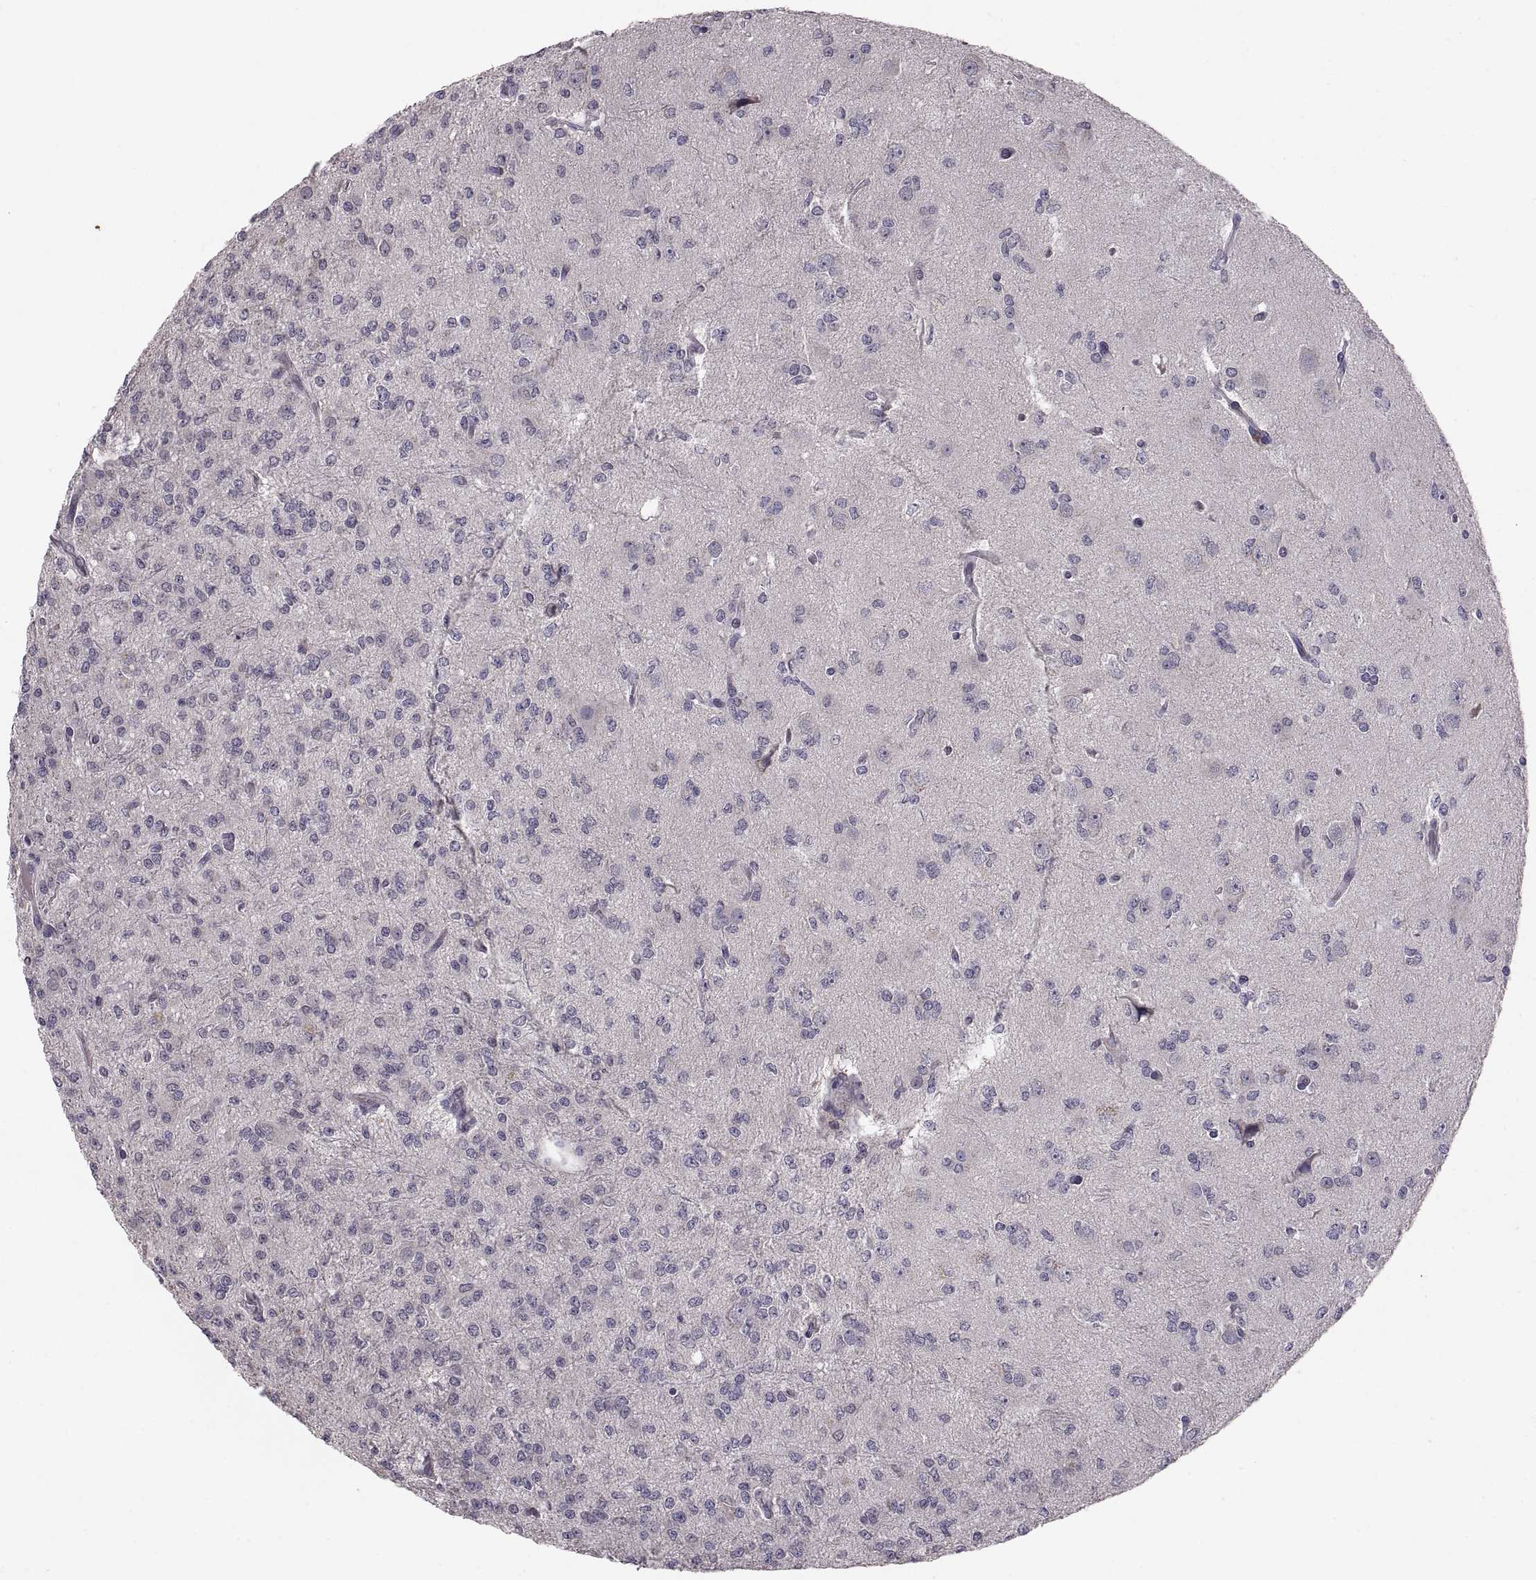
{"staining": {"intensity": "negative", "quantity": "none", "location": "none"}, "tissue": "glioma", "cell_type": "Tumor cells", "image_type": "cancer", "snomed": [{"axis": "morphology", "description": "Glioma, malignant, Low grade"}, {"axis": "topography", "description": "Brain"}], "caption": "Immunohistochemistry of glioma displays no expression in tumor cells.", "gene": "PAX2", "patient": {"sex": "male", "age": 27}}